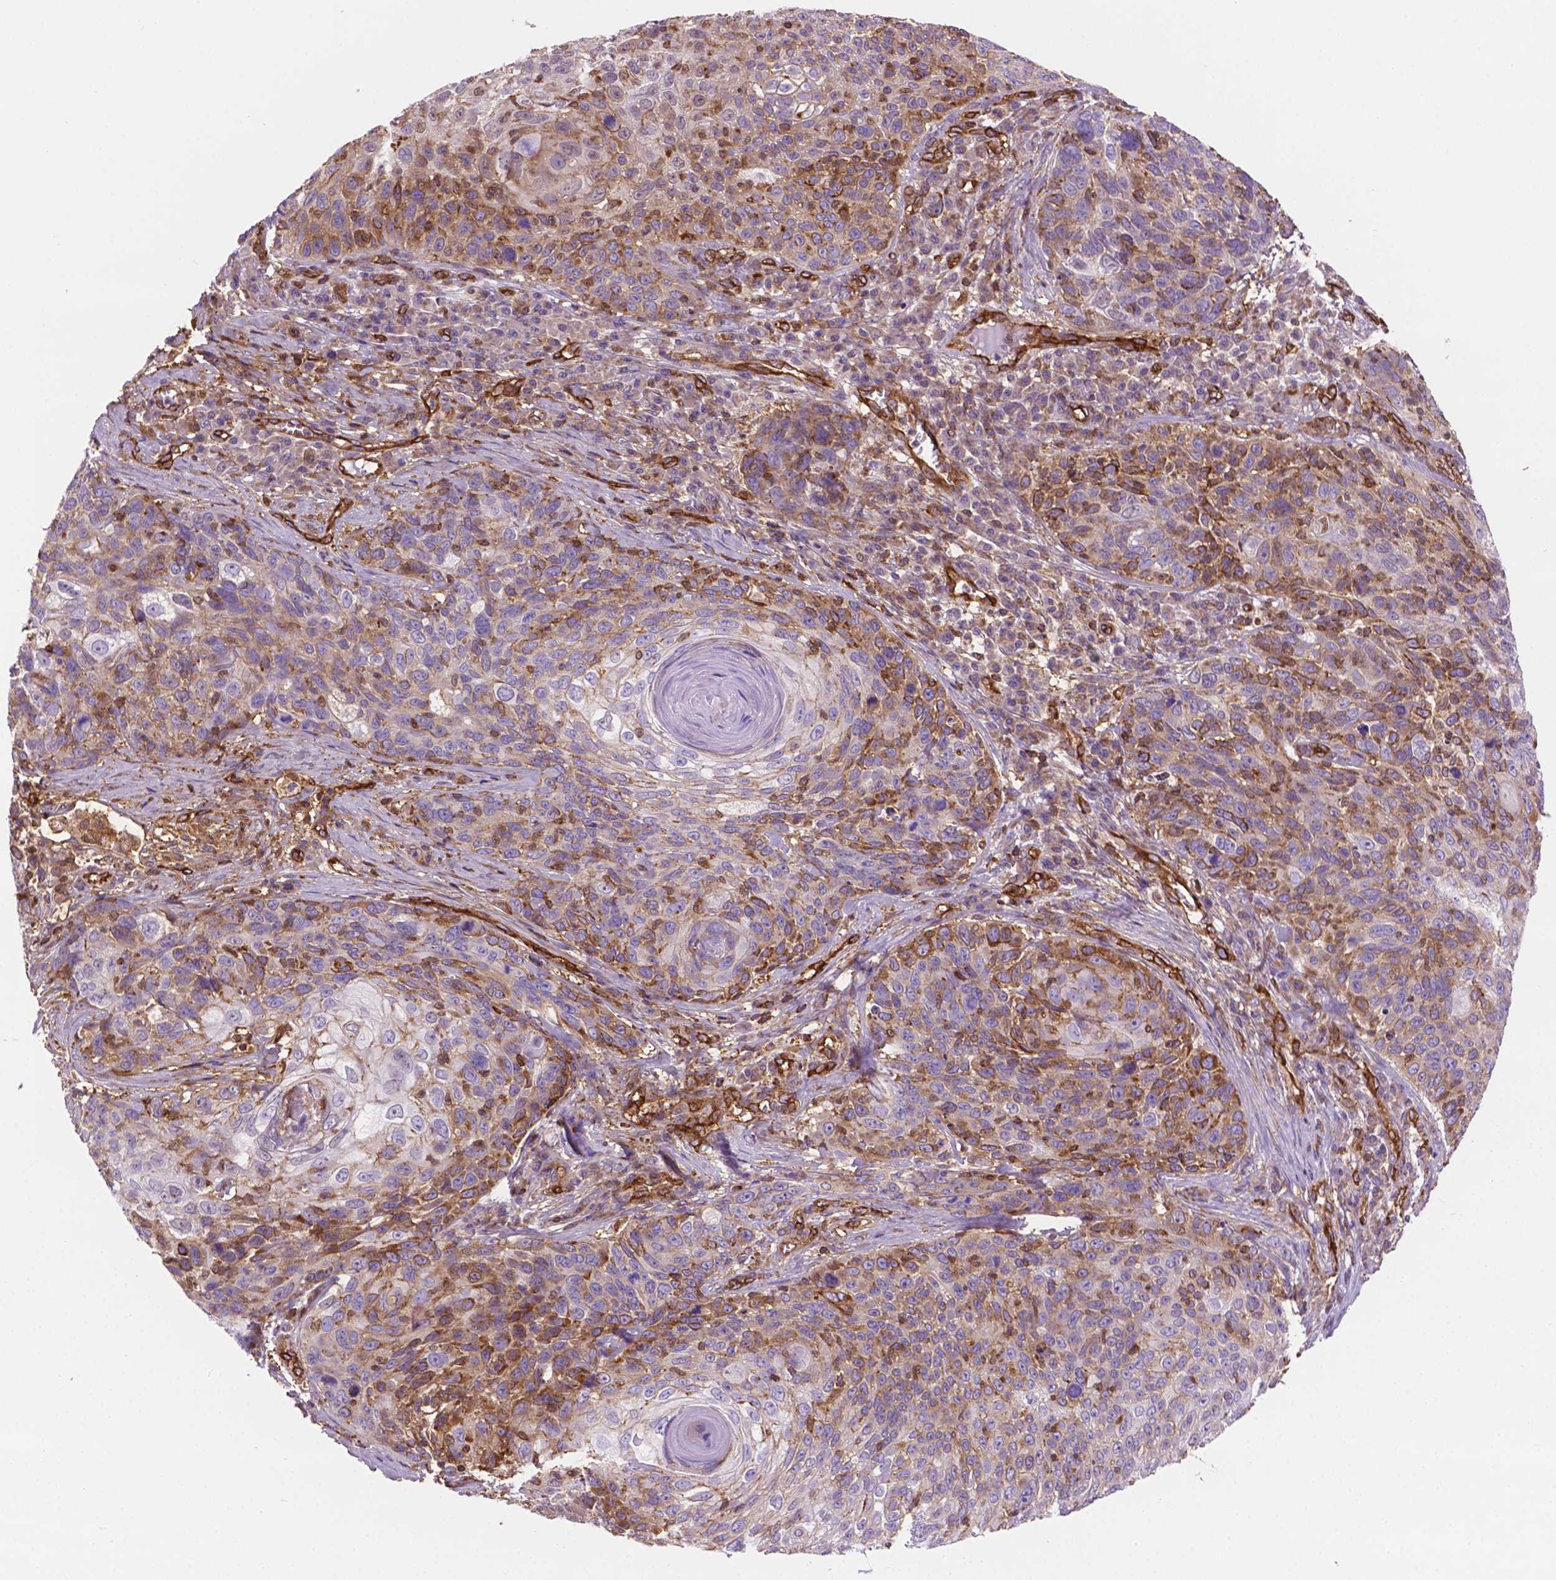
{"staining": {"intensity": "moderate", "quantity": "25%-75%", "location": "cytoplasmic/membranous"}, "tissue": "skin cancer", "cell_type": "Tumor cells", "image_type": "cancer", "snomed": [{"axis": "morphology", "description": "Squamous cell carcinoma, NOS"}, {"axis": "topography", "description": "Skin"}], "caption": "A medium amount of moderate cytoplasmic/membranous positivity is appreciated in approximately 25%-75% of tumor cells in skin squamous cell carcinoma tissue.", "gene": "DCN", "patient": {"sex": "male", "age": 92}}